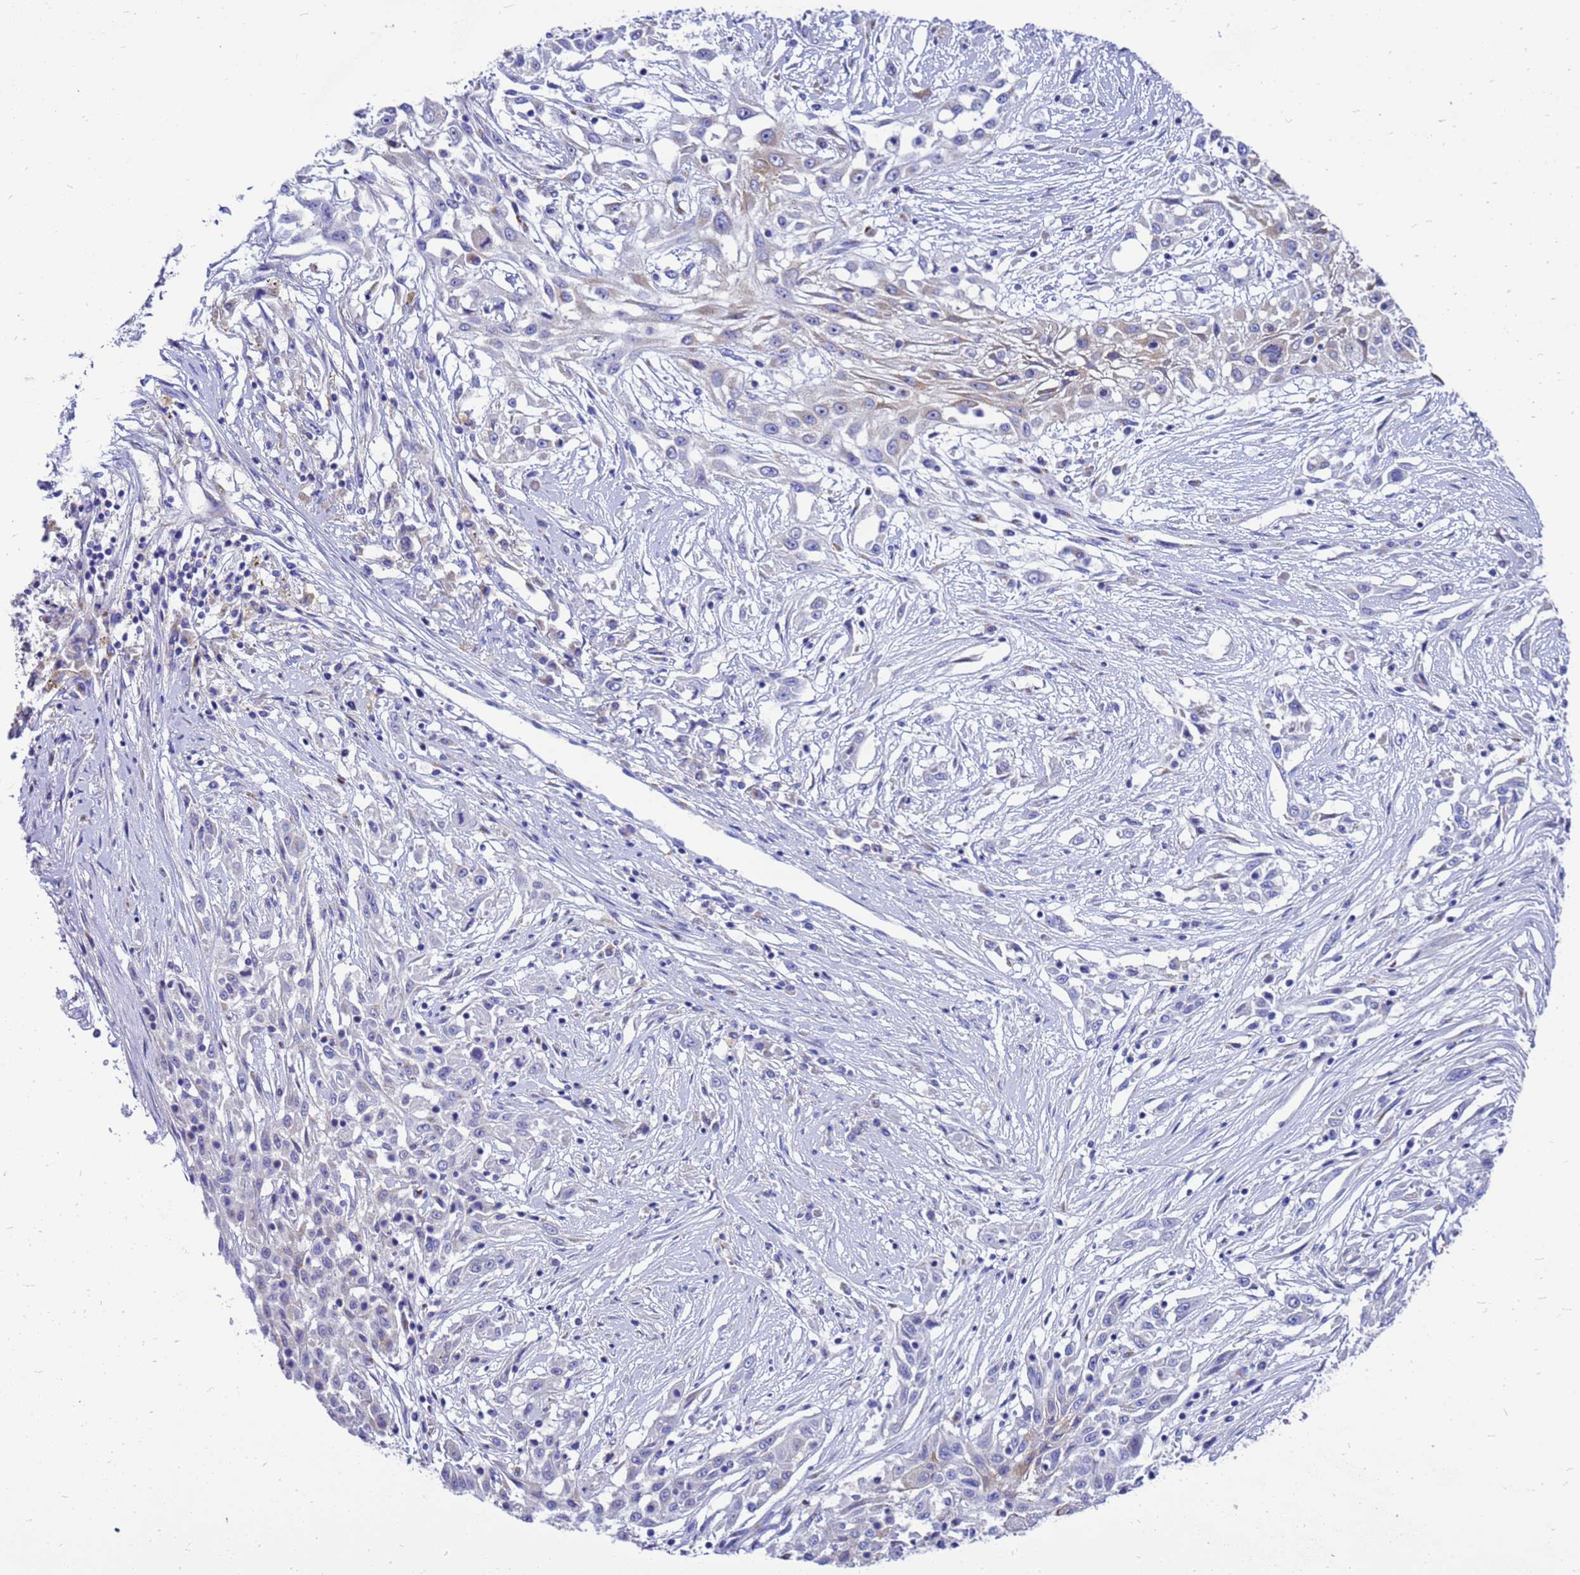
{"staining": {"intensity": "weak", "quantity": "<25%", "location": "cytoplasmic/membranous"}, "tissue": "skin cancer", "cell_type": "Tumor cells", "image_type": "cancer", "snomed": [{"axis": "morphology", "description": "Squamous cell carcinoma, NOS"}, {"axis": "morphology", "description": "Squamous cell carcinoma, metastatic, NOS"}, {"axis": "topography", "description": "Skin"}, {"axis": "topography", "description": "Lymph node"}], "caption": "A micrograph of skin cancer (metastatic squamous cell carcinoma) stained for a protein demonstrates no brown staining in tumor cells.", "gene": "OR52E2", "patient": {"sex": "male", "age": 75}}